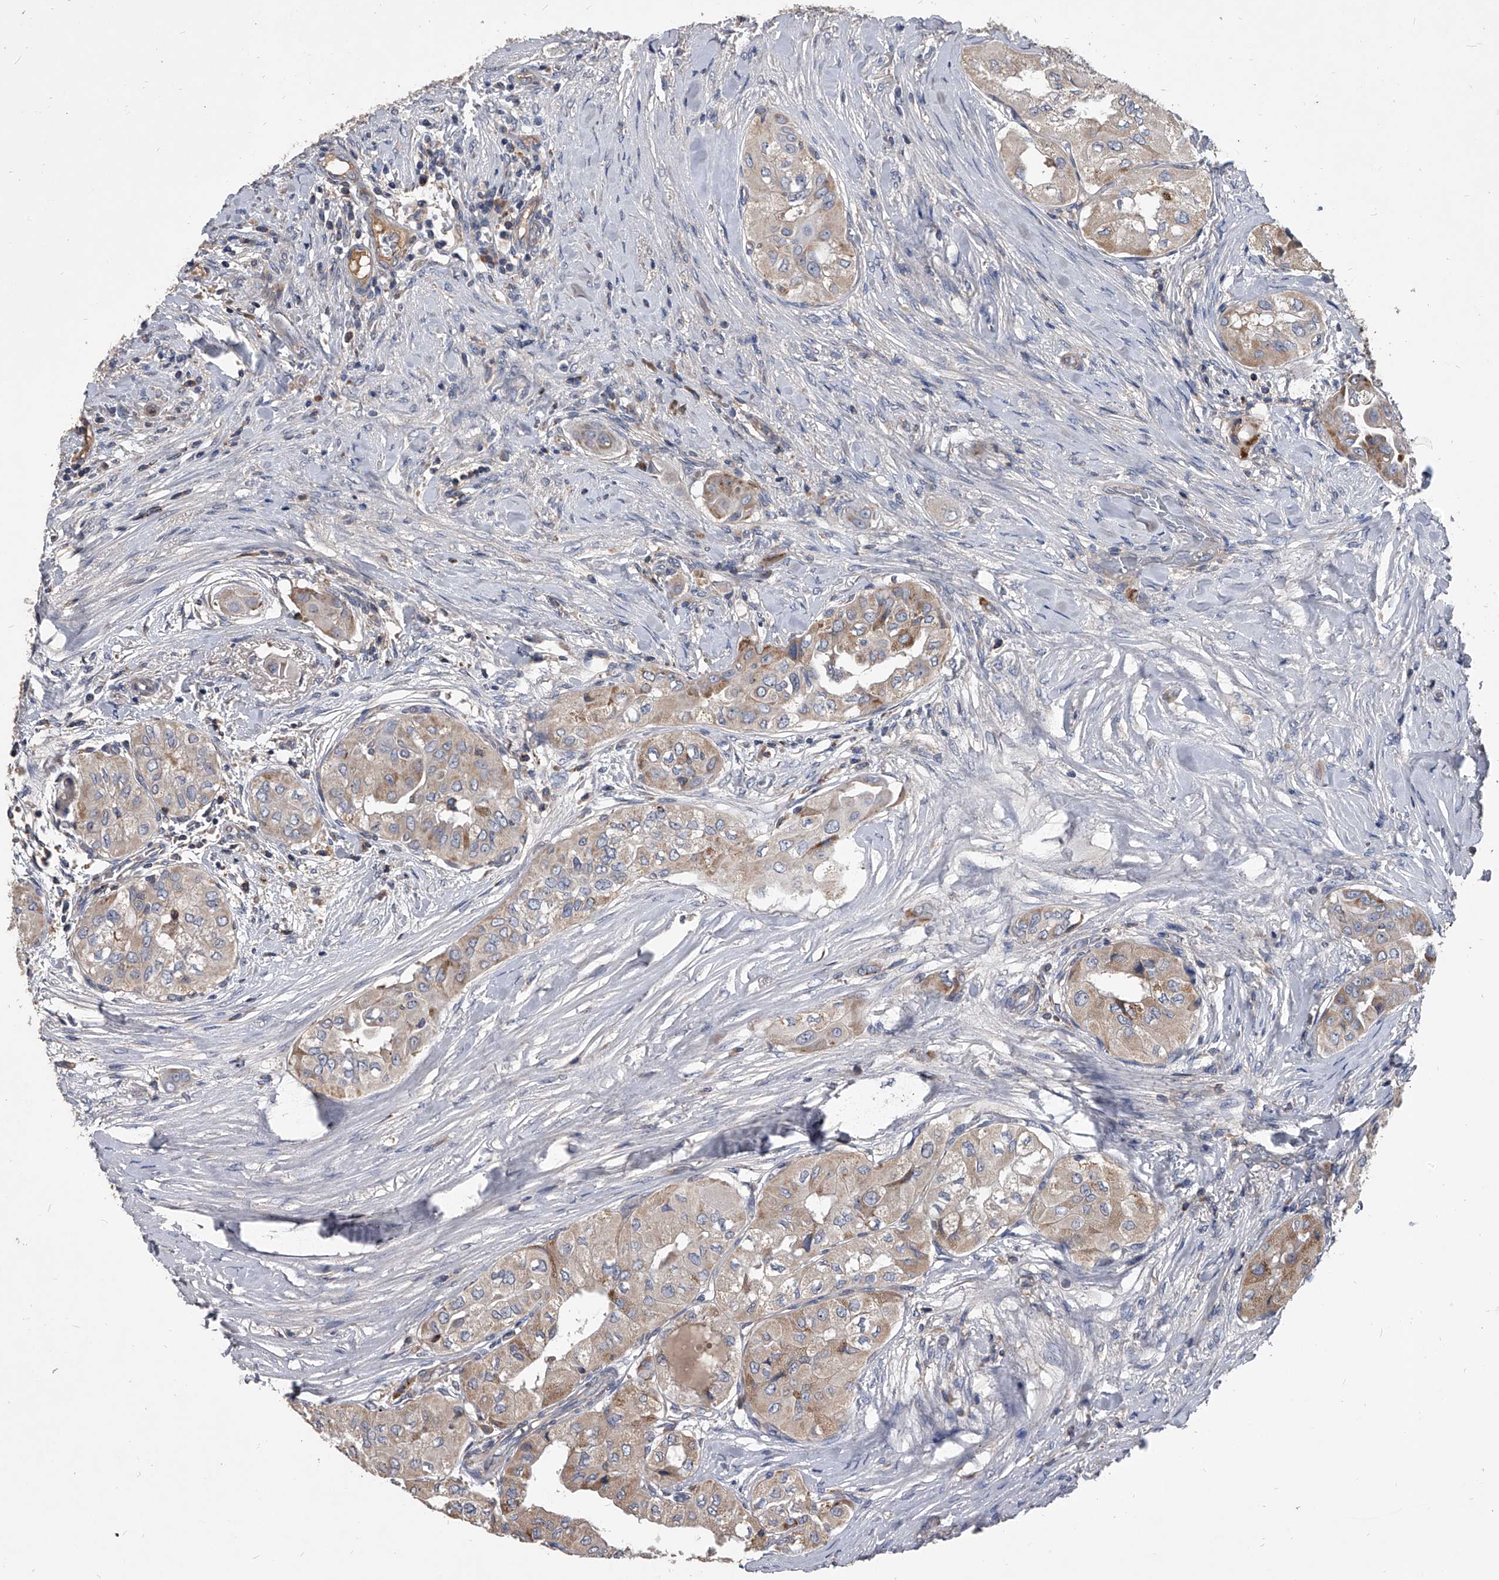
{"staining": {"intensity": "moderate", "quantity": "25%-75%", "location": "cytoplasmic/membranous"}, "tissue": "thyroid cancer", "cell_type": "Tumor cells", "image_type": "cancer", "snomed": [{"axis": "morphology", "description": "Papillary adenocarcinoma, NOS"}, {"axis": "topography", "description": "Thyroid gland"}], "caption": "Immunohistochemistry (IHC) of human papillary adenocarcinoma (thyroid) exhibits medium levels of moderate cytoplasmic/membranous staining in about 25%-75% of tumor cells. The staining is performed using DAB (3,3'-diaminobenzidine) brown chromogen to label protein expression. The nuclei are counter-stained blue using hematoxylin.", "gene": "NRP1", "patient": {"sex": "female", "age": 59}}